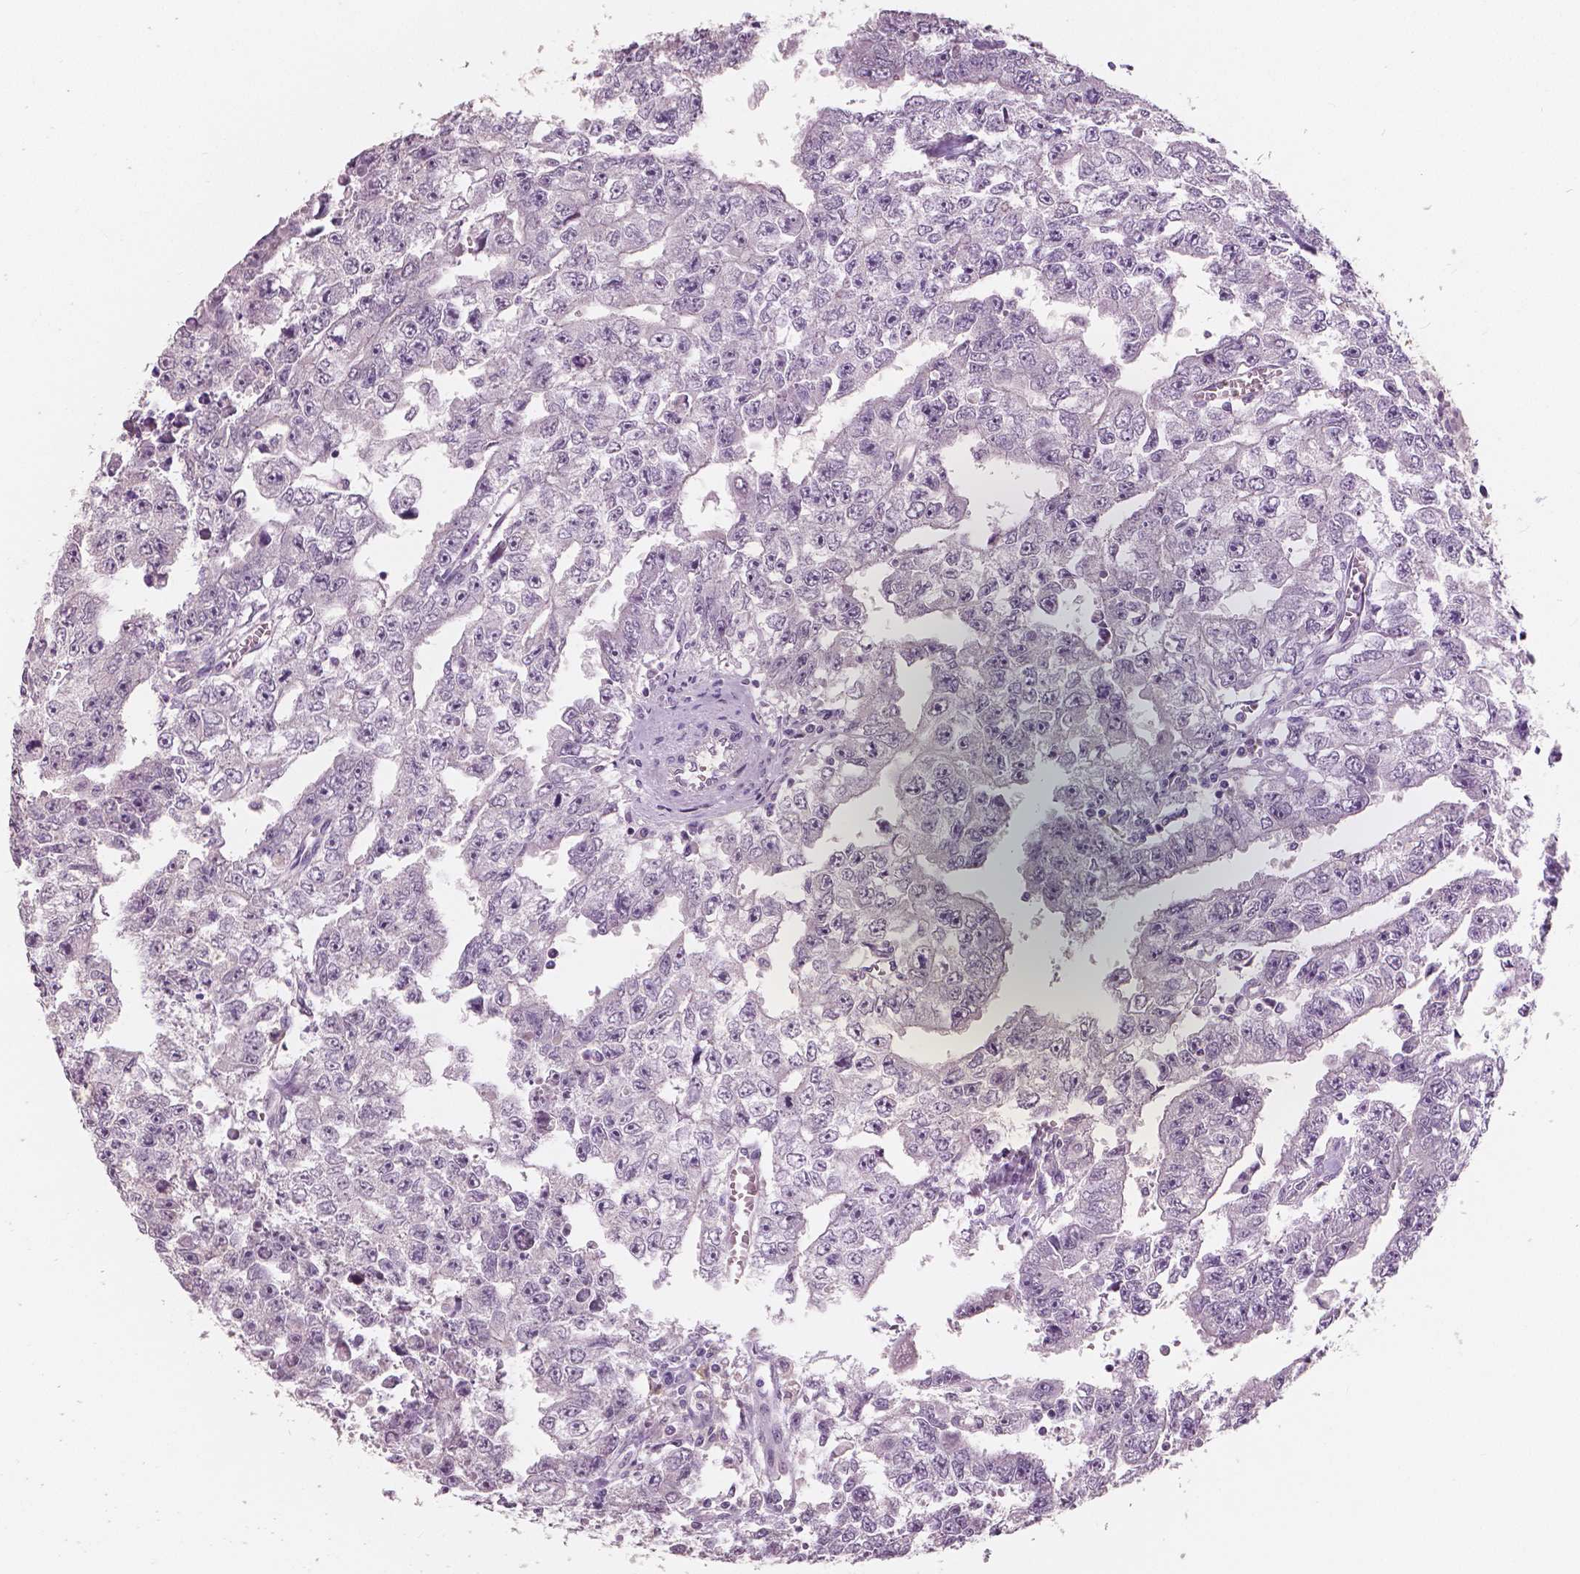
{"staining": {"intensity": "negative", "quantity": "none", "location": "none"}, "tissue": "testis cancer", "cell_type": "Tumor cells", "image_type": "cancer", "snomed": [{"axis": "morphology", "description": "Carcinoma, Embryonal, NOS"}, {"axis": "morphology", "description": "Teratoma, malignant, NOS"}, {"axis": "topography", "description": "Testis"}], "caption": "DAB immunohistochemical staining of human testis malignant teratoma shows no significant expression in tumor cells.", "gene": "NECAB1", "patient": {"sex": "male", "age": 24}}